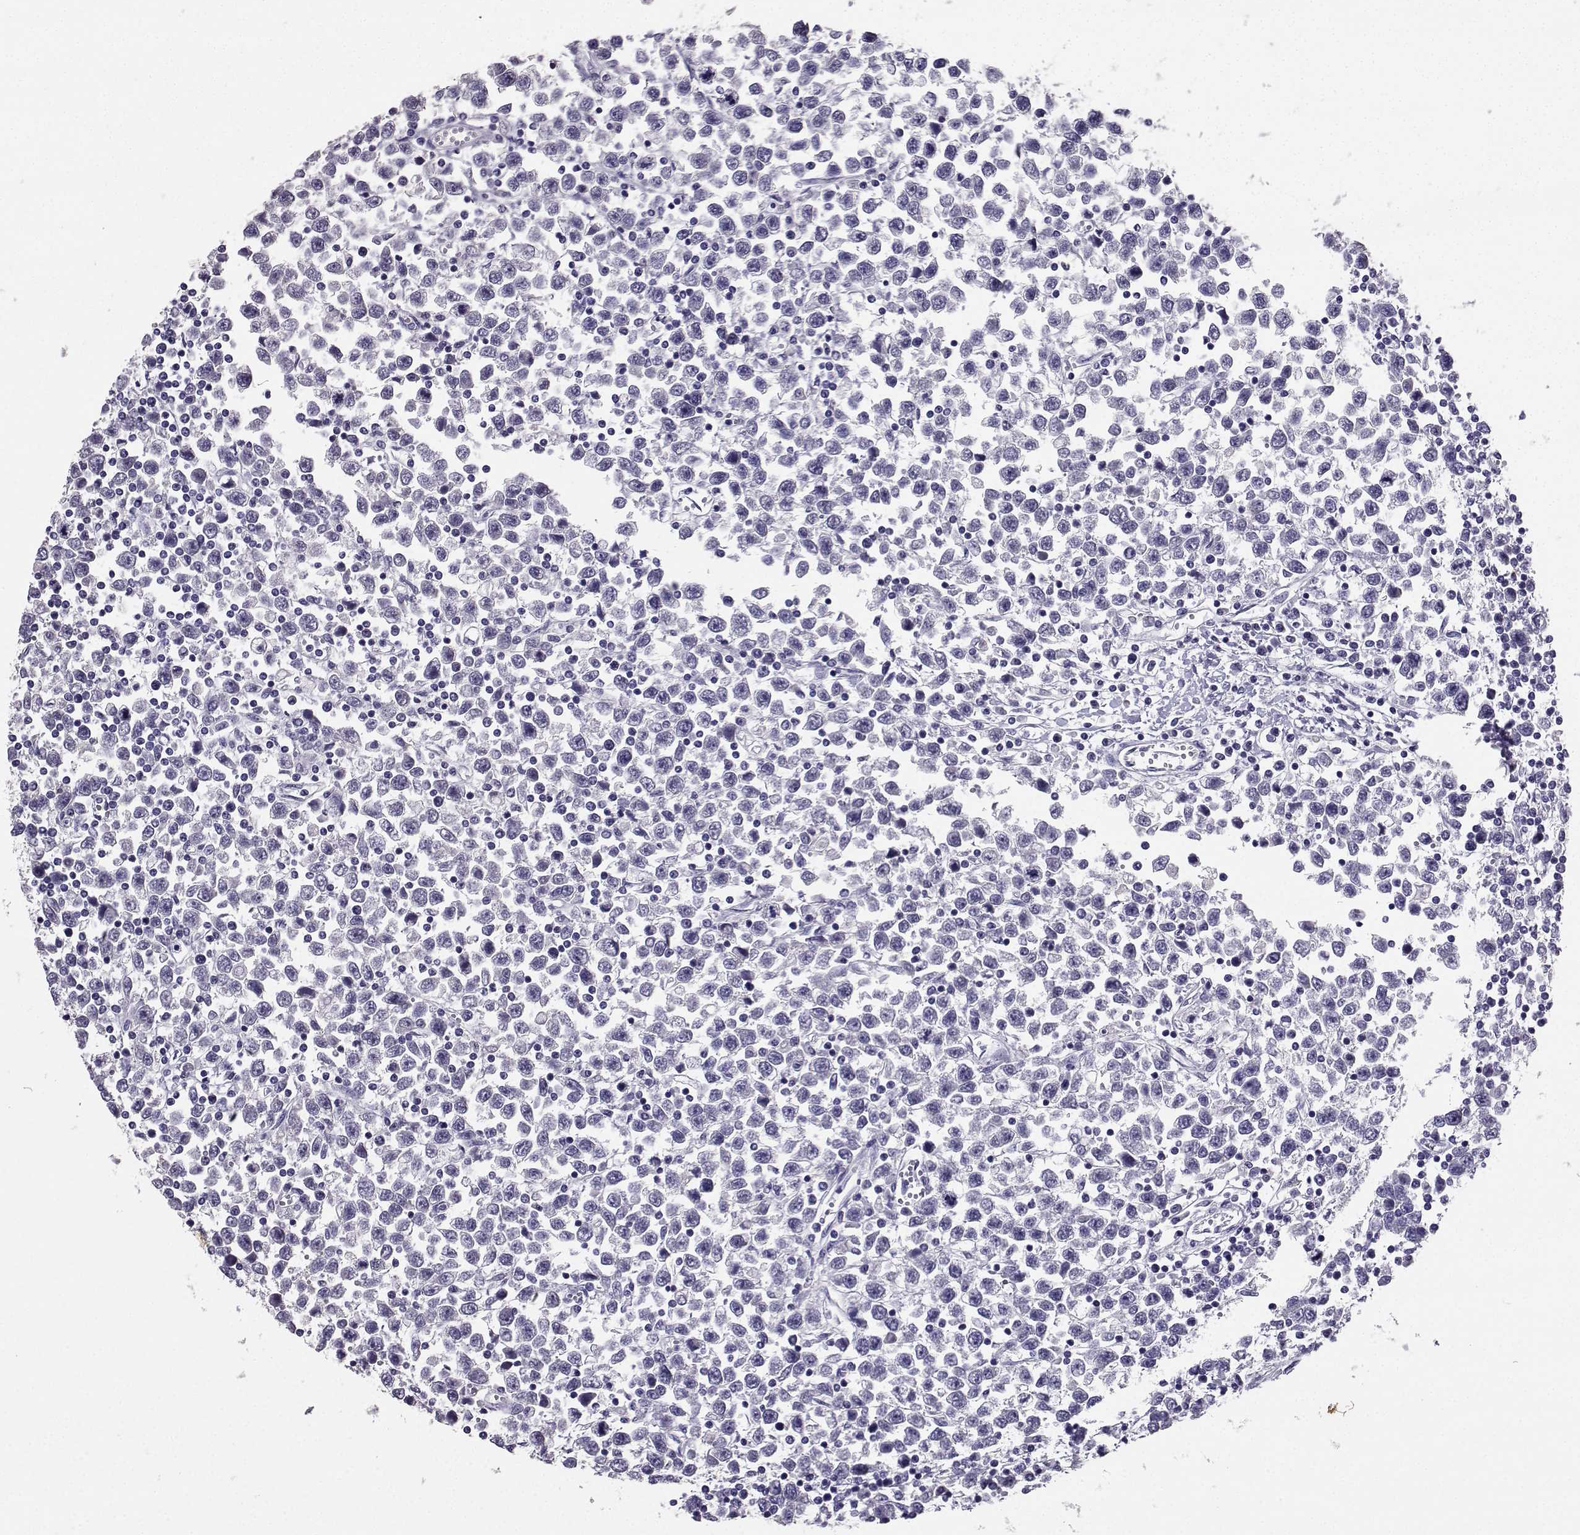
{"staining": {"intensity": "negative", "quantity": "none", "location": "none"}, "tissue": "testis cancer", "cell_type": "Tumor cells", "image_type": "cancer", "snomed": [{"axis": "morphology", "description": "Seminoma, NOS"}, {"axis": "topography", "description": "Testis"}], "caption": "High power microscopy photomicrograph of an immunohistochemistry micrograph of testis cancer (seminoma), revealing no significant positivity in tumor cells.", "gene": "SPAG11B", "patient": {"sex": "male", "age": 34}}